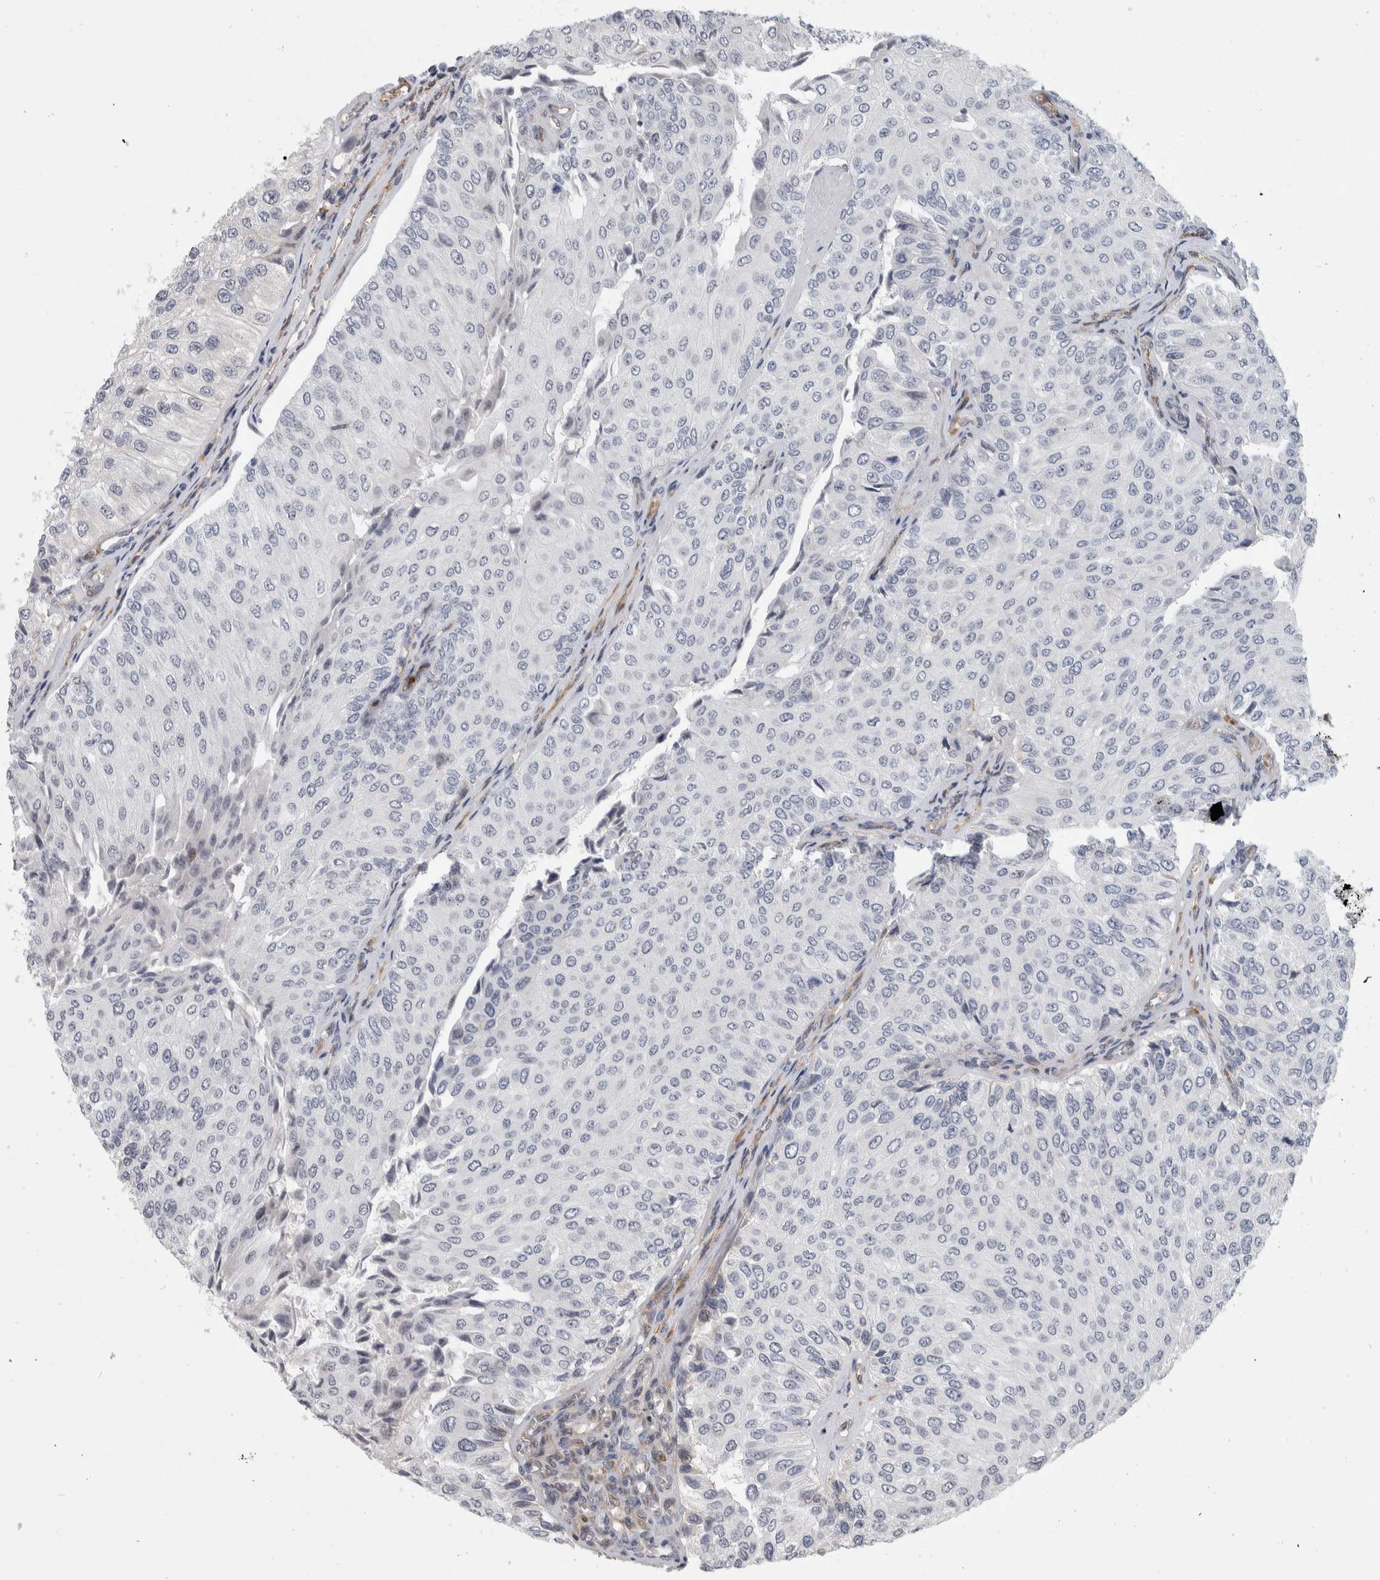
{"staining": {"intensity": "negative", "quantity": "none", "location": "none"}, "tissue": "urothelial cancer", "cell_type": "Tumor cells", "image_type": "cancer", "snomed": [{"axis": "morphology", "description": "Urothelial carcinoma, High grade"}, {"axis": "topography", "description": "Kidney"}, {"axis": "topography", "description": "Urinary bladder"}], "caption": "Tumor cells are negative for protein expression in human urothelial carcinoma (high-grade).", "gene": "MSL1", "patient": {"sex": "male", "age": 77}}